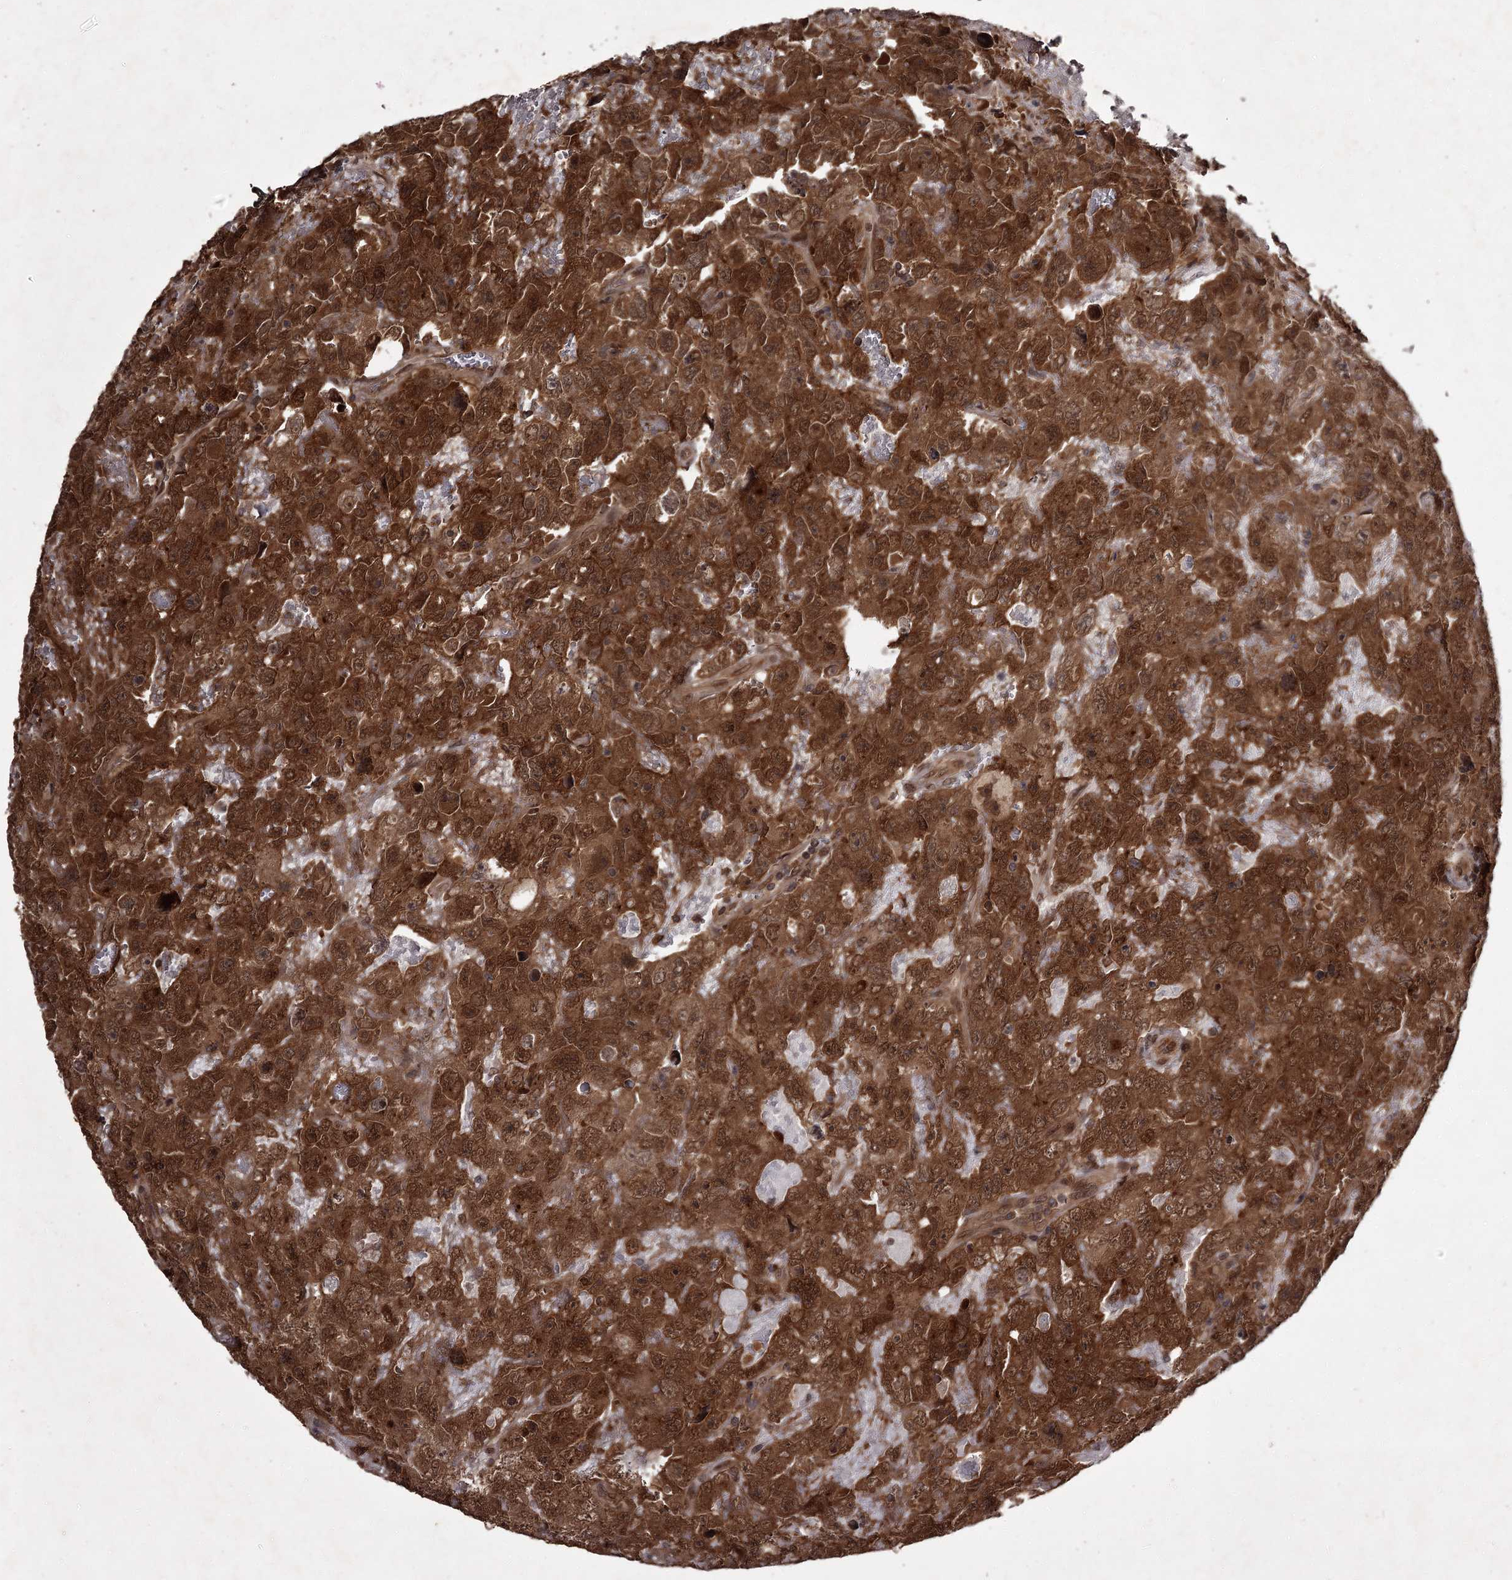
{"staining": {"intensity": "strong", "quantity": ">75%", "location": "cytoplasmic/membranous,nuclear"}, "tissue": "testis cancer", "cell_type": "Tumor cells", "image_type": "cancer", "snomed": [{"axis": "morphology", "description": "Carcinoma, Embryonal, NOS"}, {"axis": "topography", "description": "Testis"}], "caption": "A brown stain shows strong cytoplasmic/membranous and nuclear expression of a protein in human testis cancer (embryonal carcinoma) tumor cells.", "gene": "TBC1D23", "patient": {"sex": "male", "age": 45}}